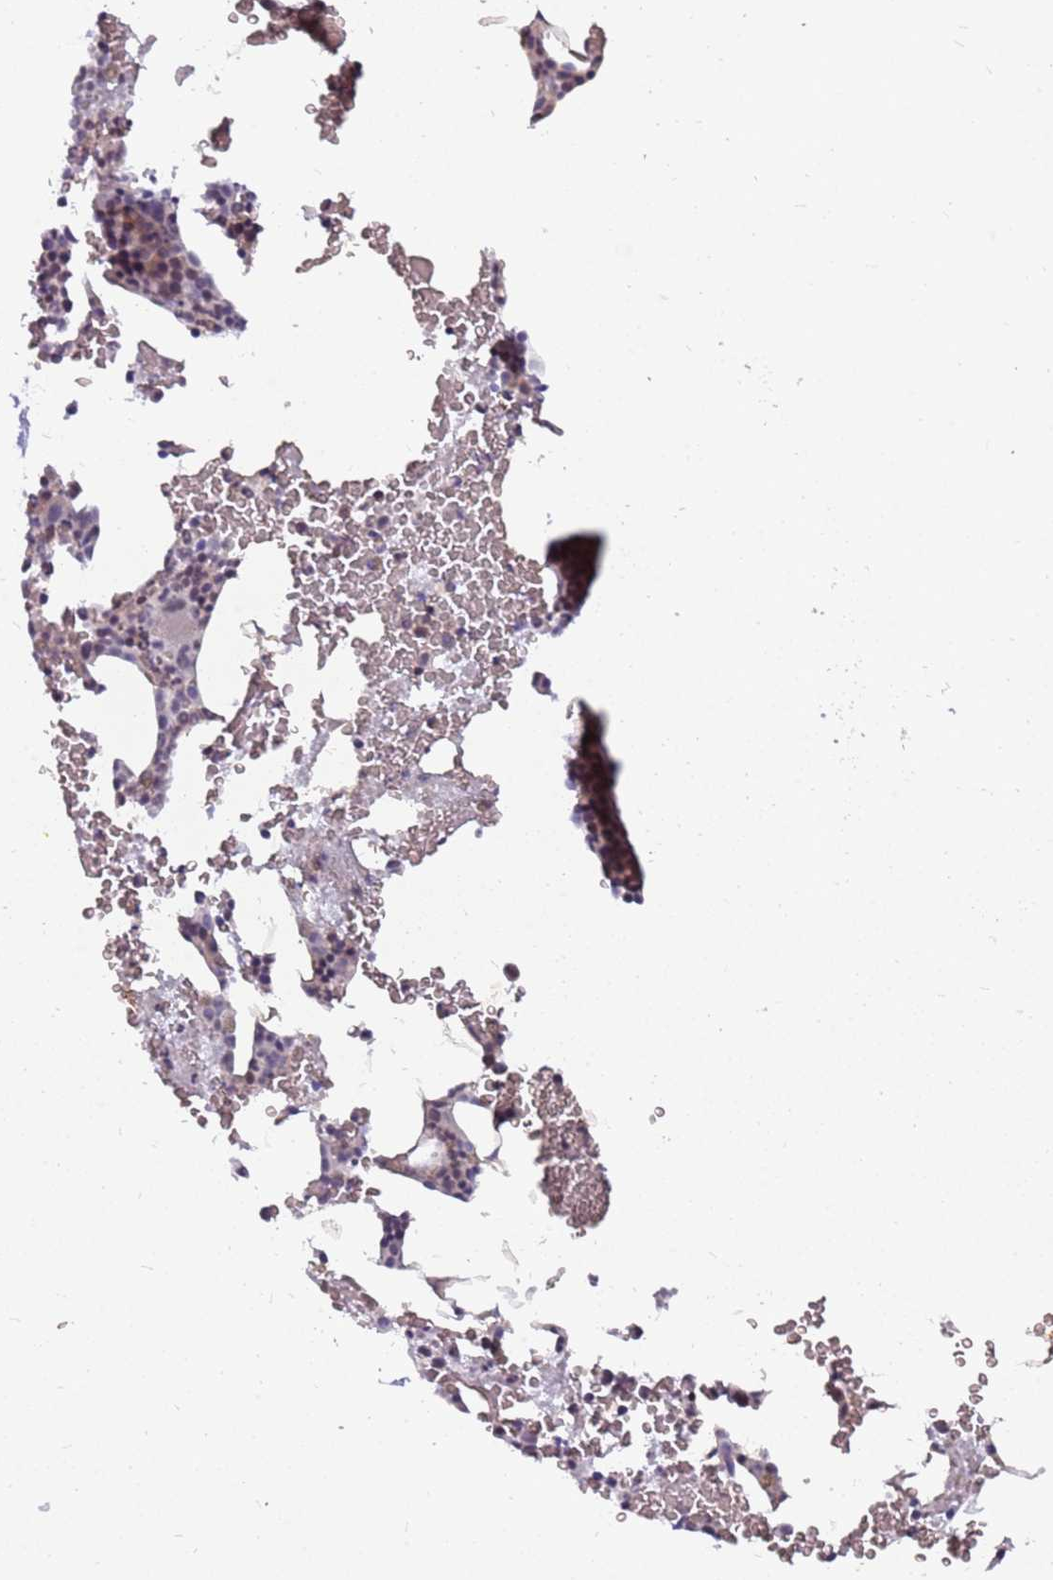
{"staining": {"intensity": "negative", "quantity": "none", "location": "none"}, "tissue": "bone marrow", "cell_type": "Hematopoietic cells", "image_type": "normal", "snomed": [{"axis": "morphology", "description": "Normal tissue, NOS"}, {"axis": "morphology", "description": "Inflammation, NOS"}, {"axis": "topography", "description": "Bone marrow"}], "caption": "Immunohistochemistry (IHC) histopathology image of unremarkable bone marrow stained for a protein (brown), which displays no staining in hematopoietic cells.", "gene": "ARHGEF35", "patient": {"sex": "female", "age": 78}}